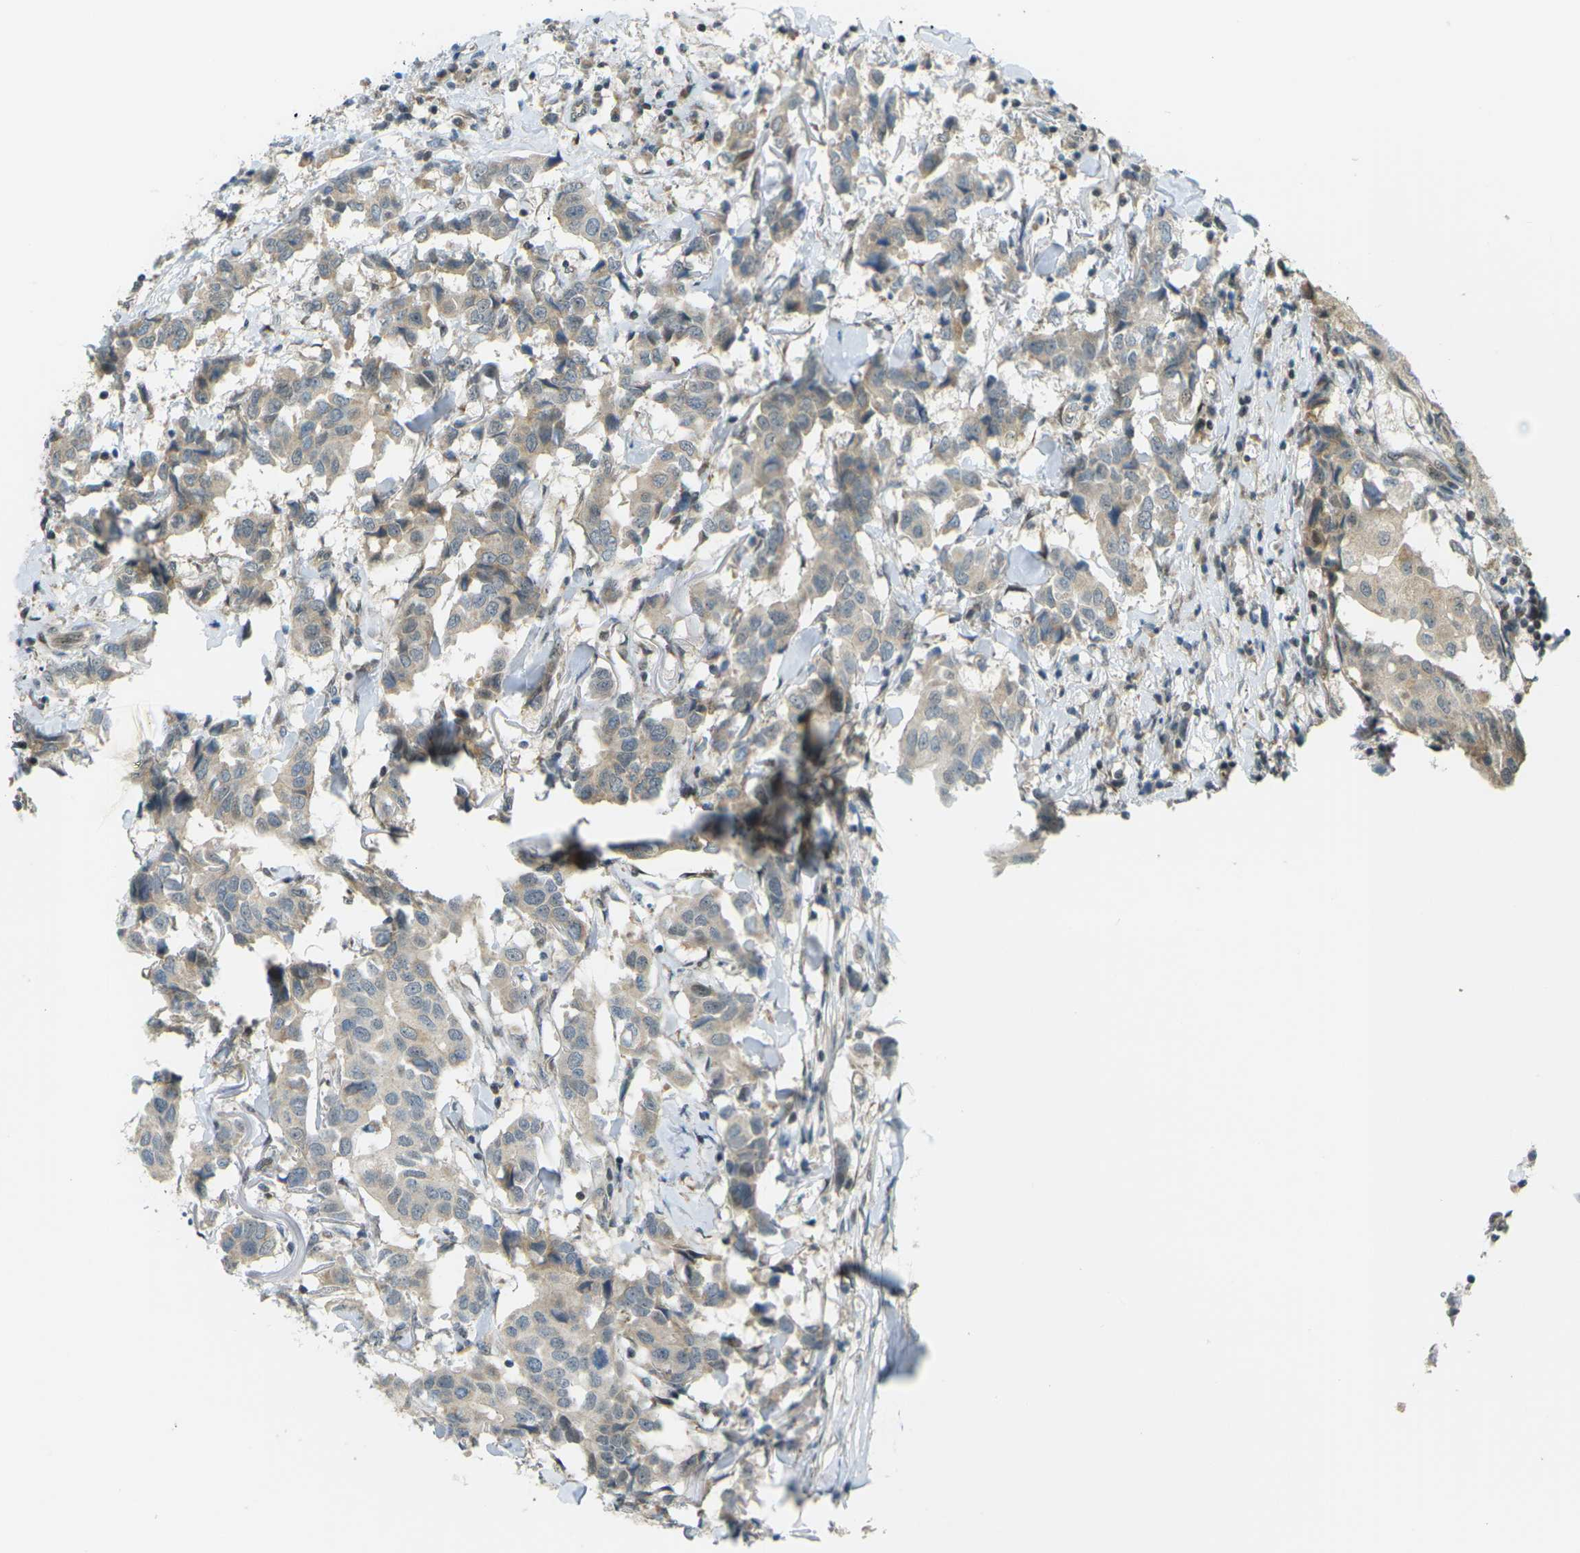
{"staining": {"intensity": "weak", "quantity": ">75%", "location": "cytoplasmic/membranous"}, "tissue": "breast cancer", "cell_type": "Tumor cells", "image_type": "cancer", "snomed": [{"axis": "morphology", "description": "Duct carcinoma"}, {"axis": "topography", "description": "Breast"}], "caption": "Protein staining reveals weak cytoplasmic/membranous expression in approximately >75% of tumor cells in invasive ductal carcinoma (breast). The staining is performed using DAB (3,3'-diaminobenzidine) brown chromogen to label protein expression. The nuclei are counter-stained blue using hematoxylin.", "gene": "CCDC186", "patient": {"sex": "female", "age": 80}}